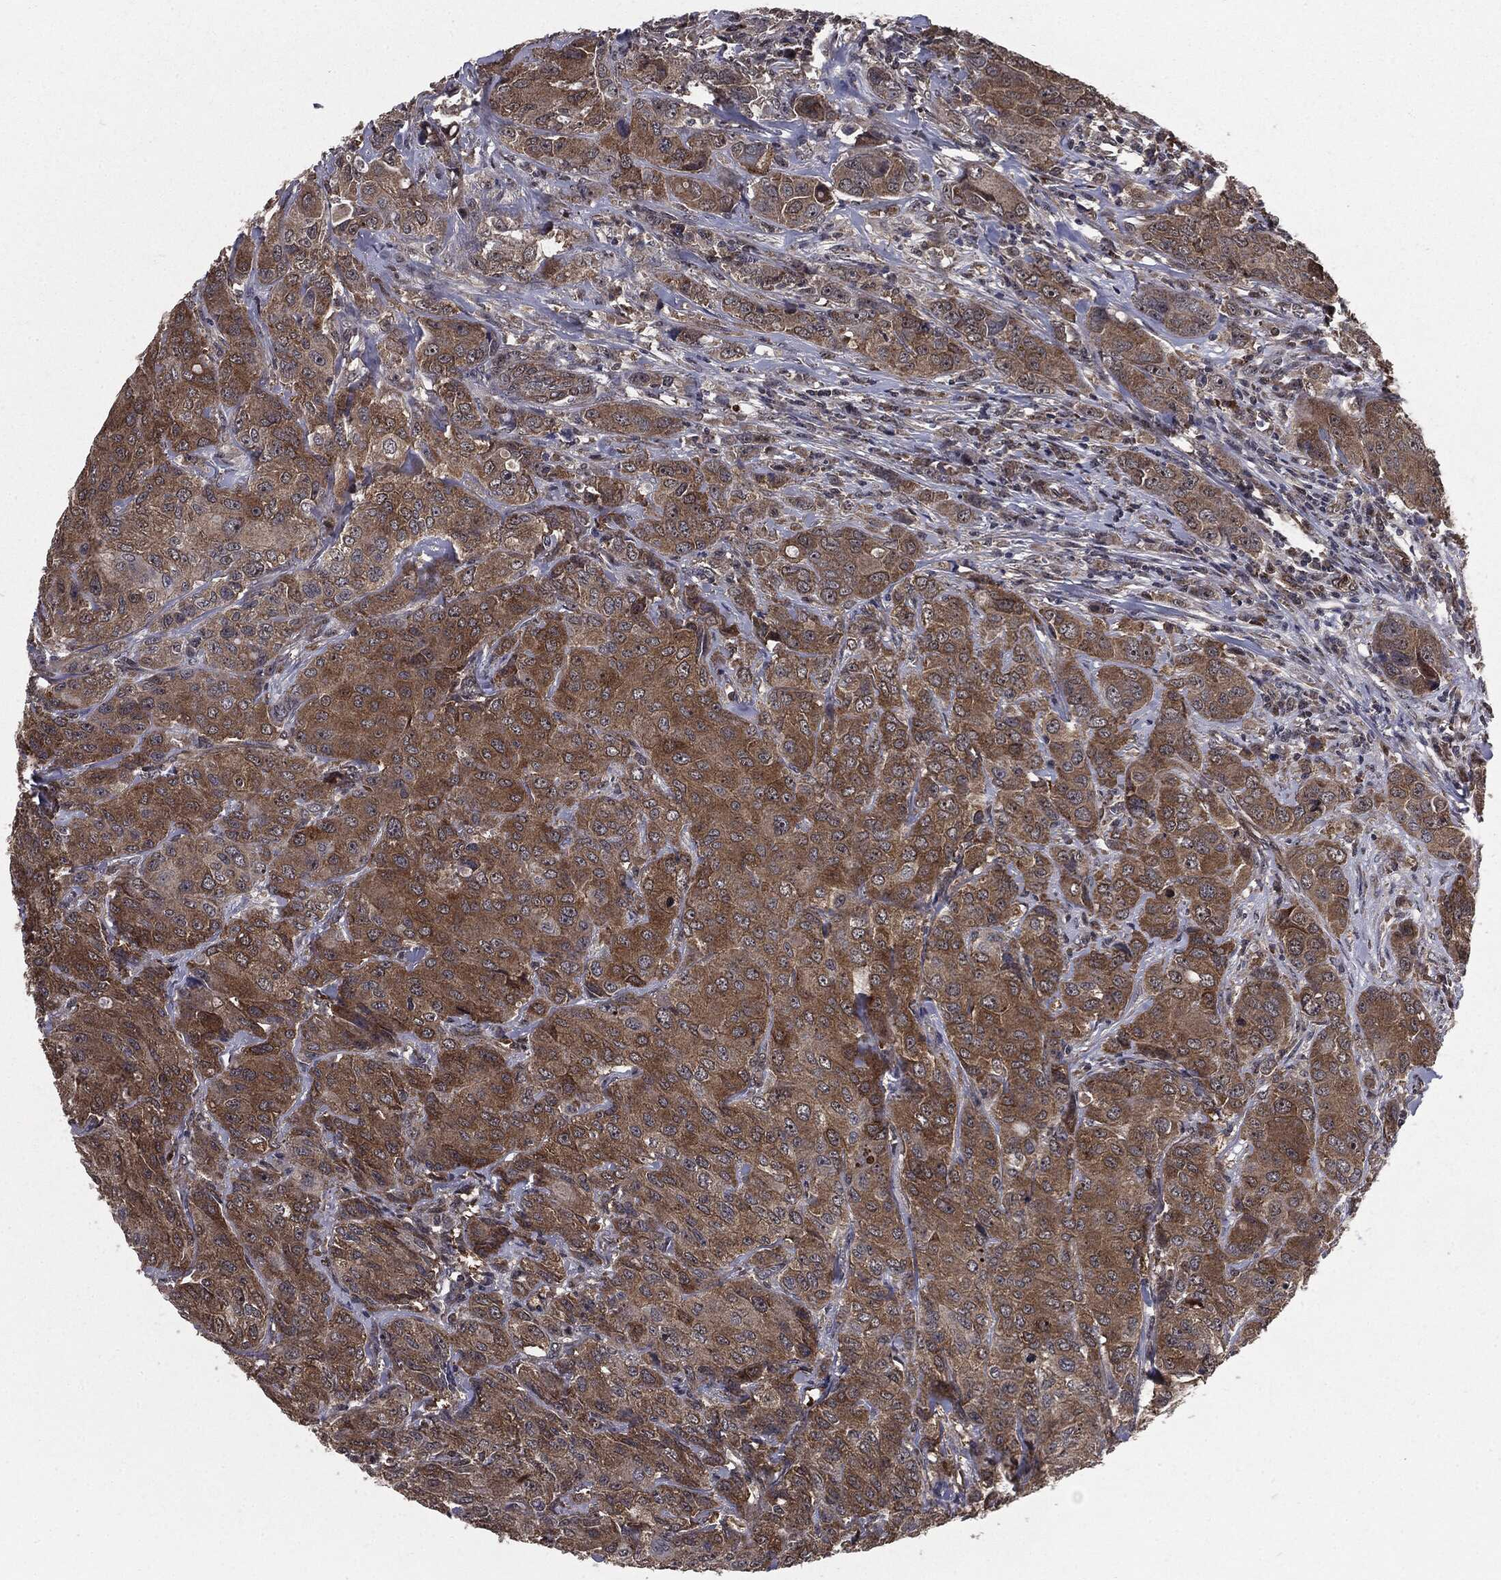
{"staining": {"intensity": "moderate", "quantity": "25%-75%", "location": "cytoplasmic/membranous"}, "tissue": "breast cancer", "cell_type": "Tumor cells", "image_type": "cancer", "snomed": [{"axis": "morphology", "description": "Duct carcinoma"}, {"axis": "topography", "description": "Breast"}], "caption": "Tumor cells display medium levels of moderate cytoplasmic/membranous expression in approximately 25%-75% of cells in invasive ductal carcinoma (breast).", "gene": "PTPA", "patient": {"sex": "female", "age": 43}}